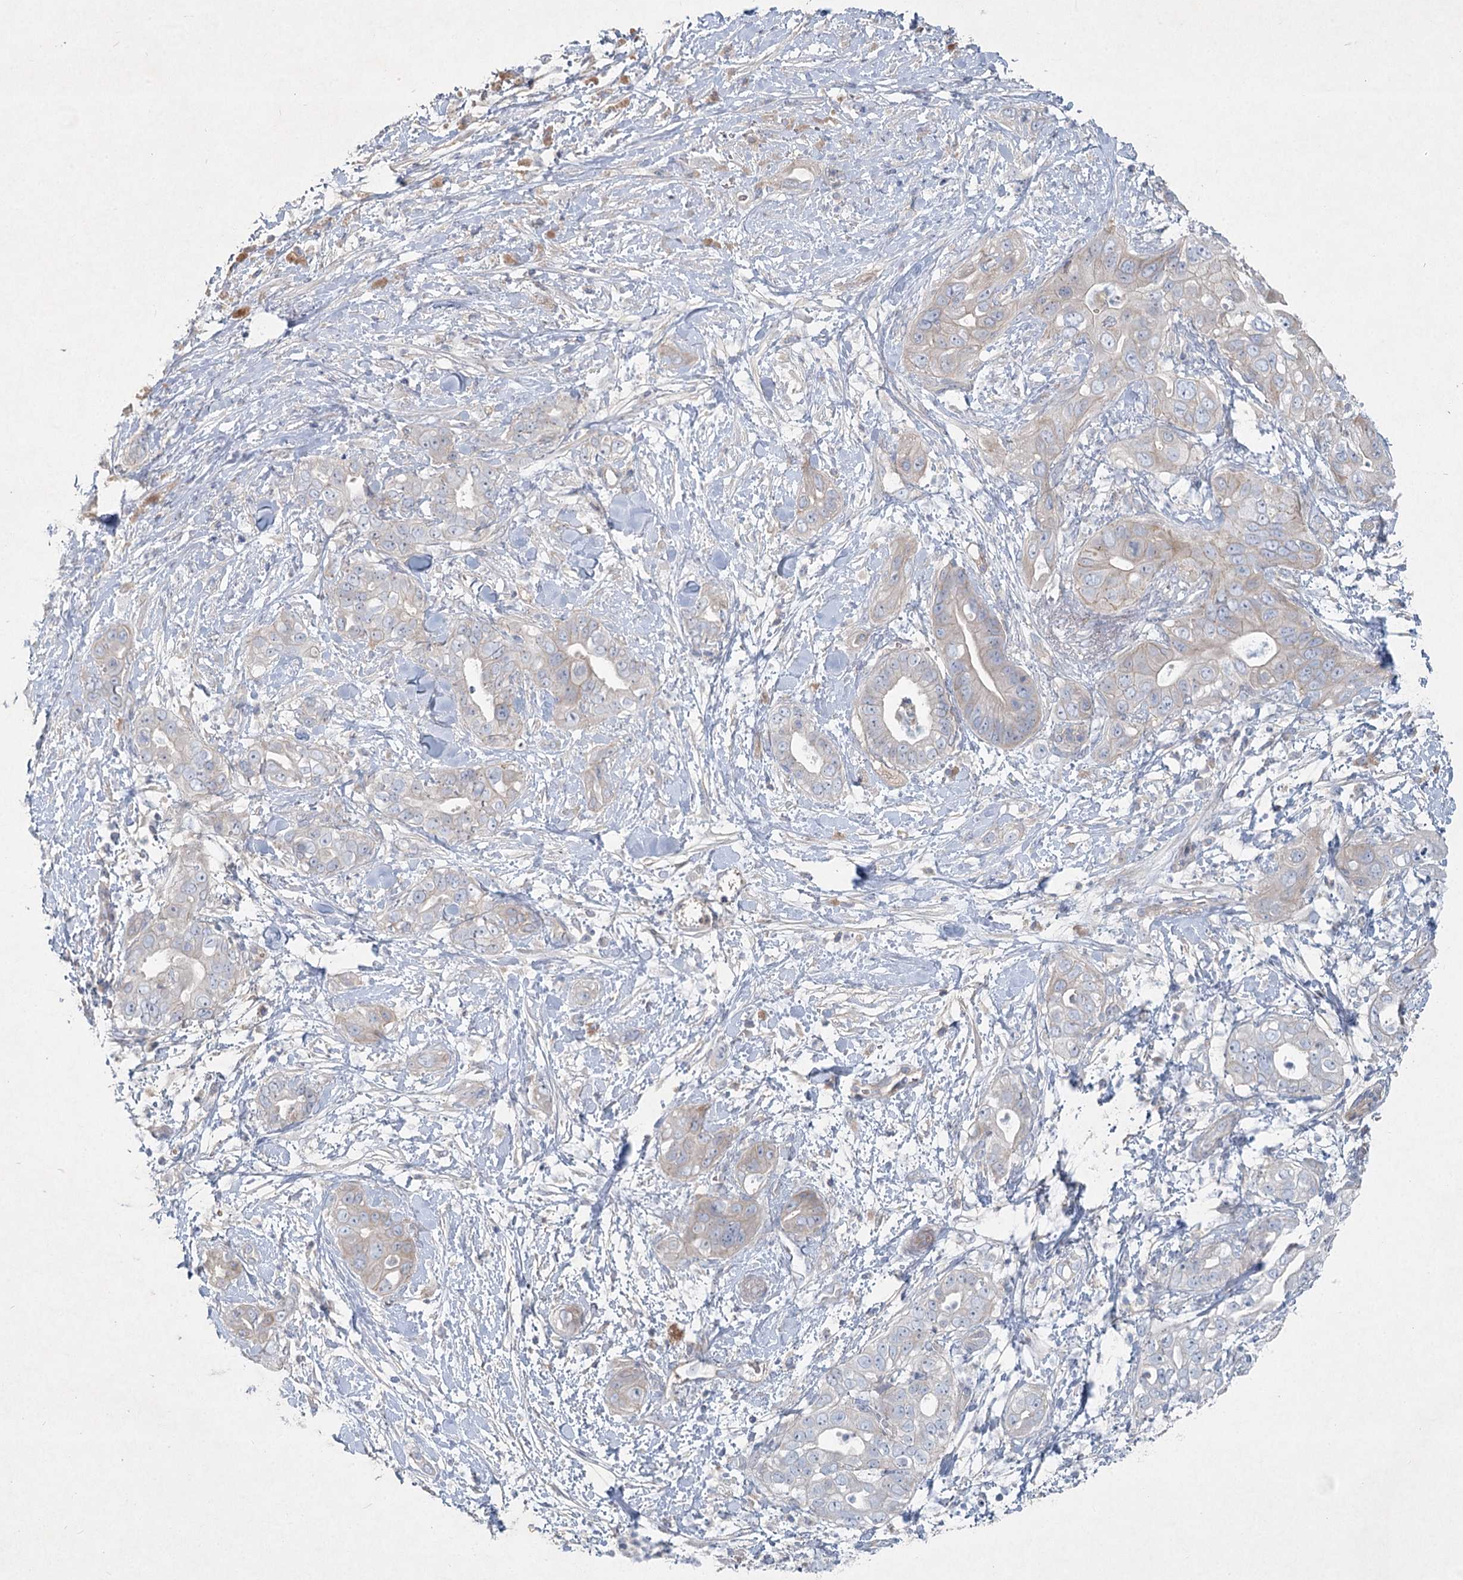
{"staining": {"intensity": "weak", "quantity": "25%-75%", "location": "cytoplasmic/membranous"}, "tissue": "pancreatic cancer", "cell_type": "Tumor cells", "image_type": "cancer", "snomed": [{"axis": "morphology", "description": "Adenocarcinoma, NOS"}, {"axis": "topography", "description": "Pancreas"}], "caption": "IHC histopathology image of pancreatic cancer (adenocarcinoma) stained for a protein (brown), which exhibits low levels of weak cytoplasmic/membranous expression in about 25%-75% of tumor cells.", "gene": "DNMBP", "patient": {"sex": "female", "age": 78}}